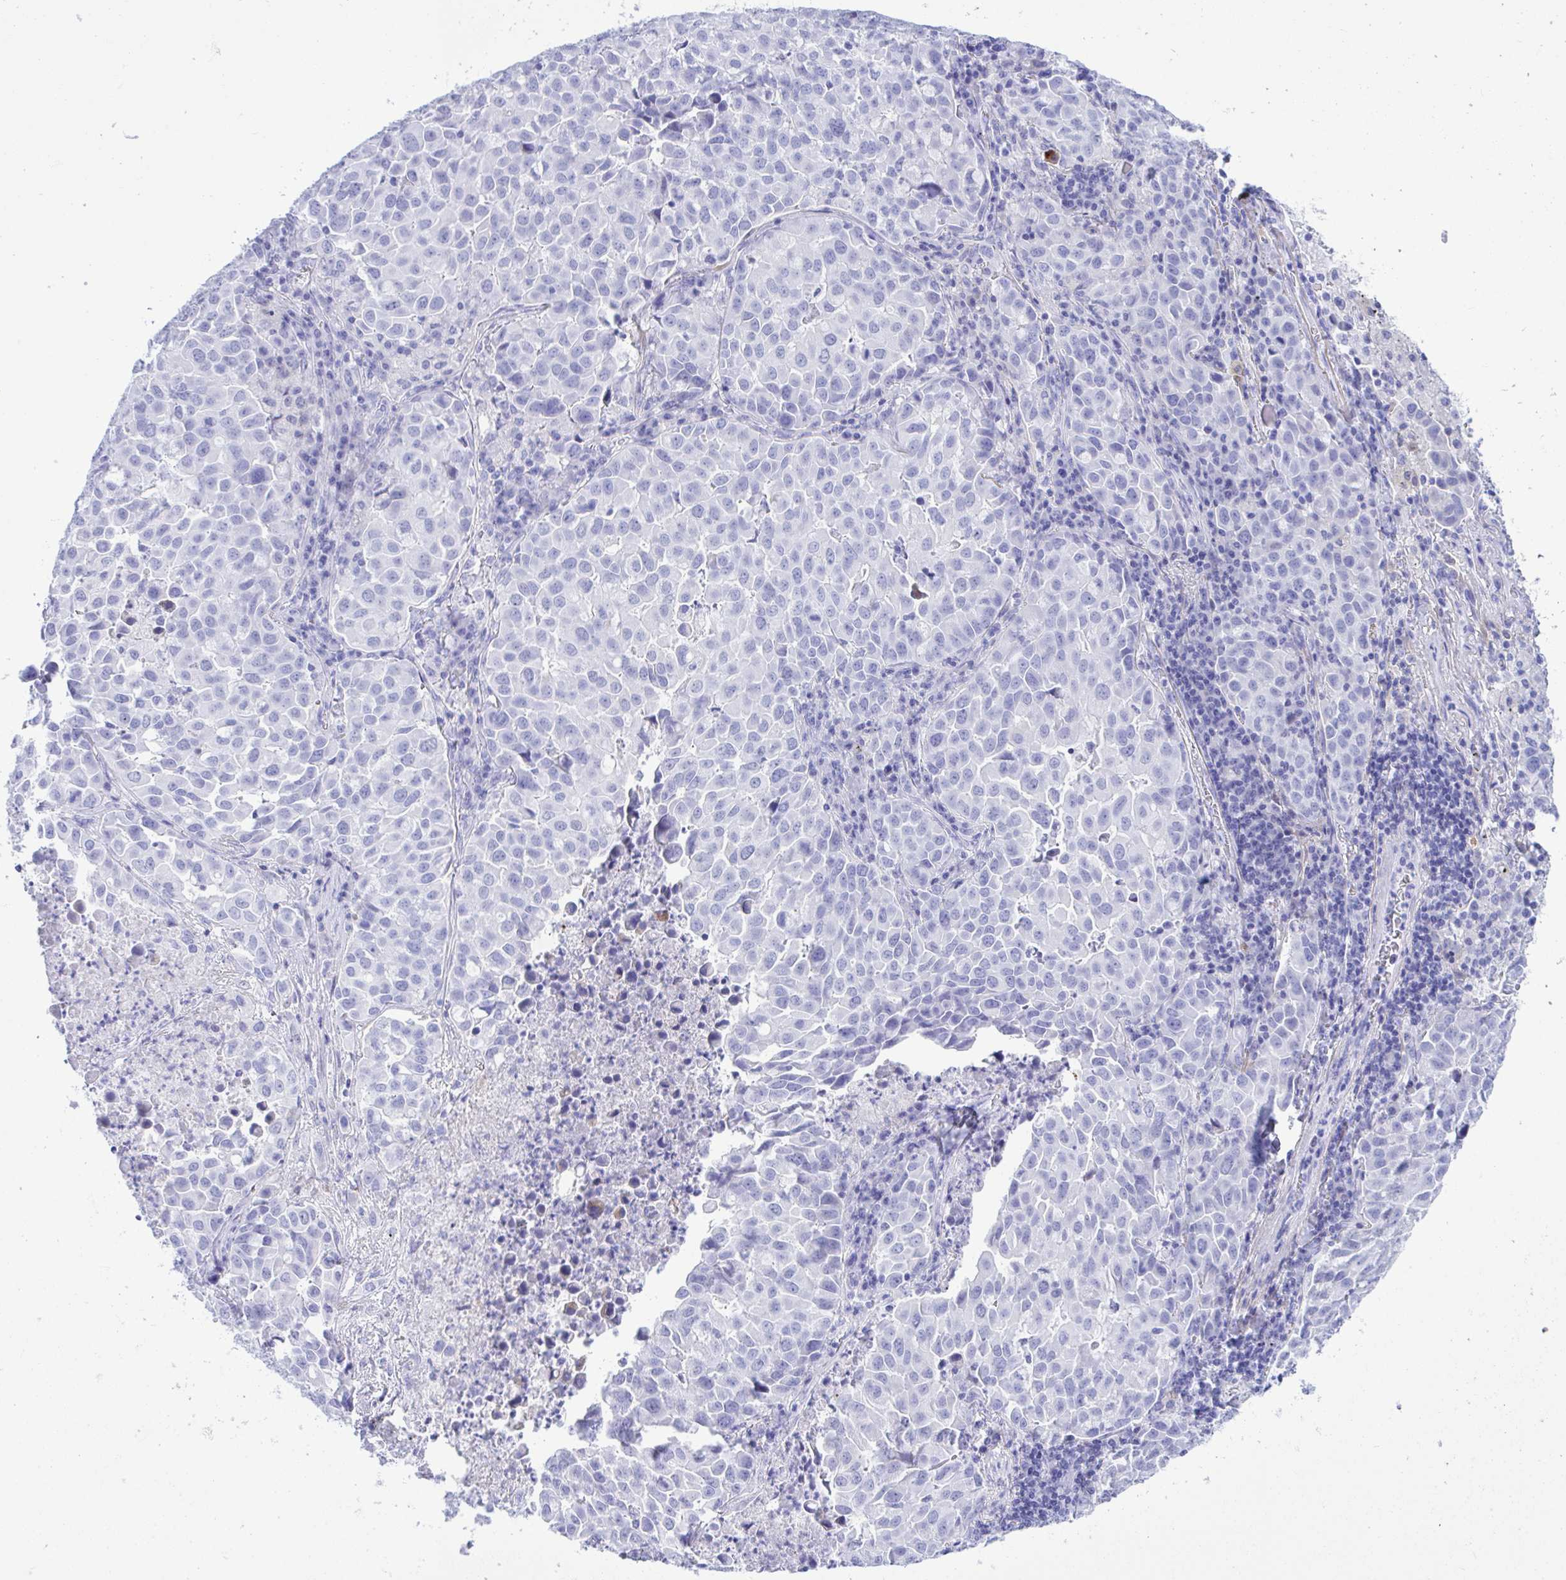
{"staining": {"intensity": "negative", "quantity": "none", "location": "none"}, "tissue": "lung cancer", "cell_type": "Tumor cells", "image_type": "cancer", "snomed": [{"axis": "morphology", "description": "Adenocarcinoma, NOS"}, {"axis": "morphology", "description": "Adenocarcinoma, metastatic, NOS"}, {"axis": "topography", "description": "Lymph node"}, {"axis": "topography", "description": "Lung"}], "caption": "High magnification brightfield microscopy of metastatic adenocarcinoma (lung) stained with DAB (brown) and counterstained with hematoxylin (blue): tumor cells show no significant expression. Brightfield microscopy of immunohistochemistry stained with DAB (brown) and hematoxylin (blue), captured at high magnification.", "gene": "BEX5", "patient": {"sex": "female", "age": 65}}